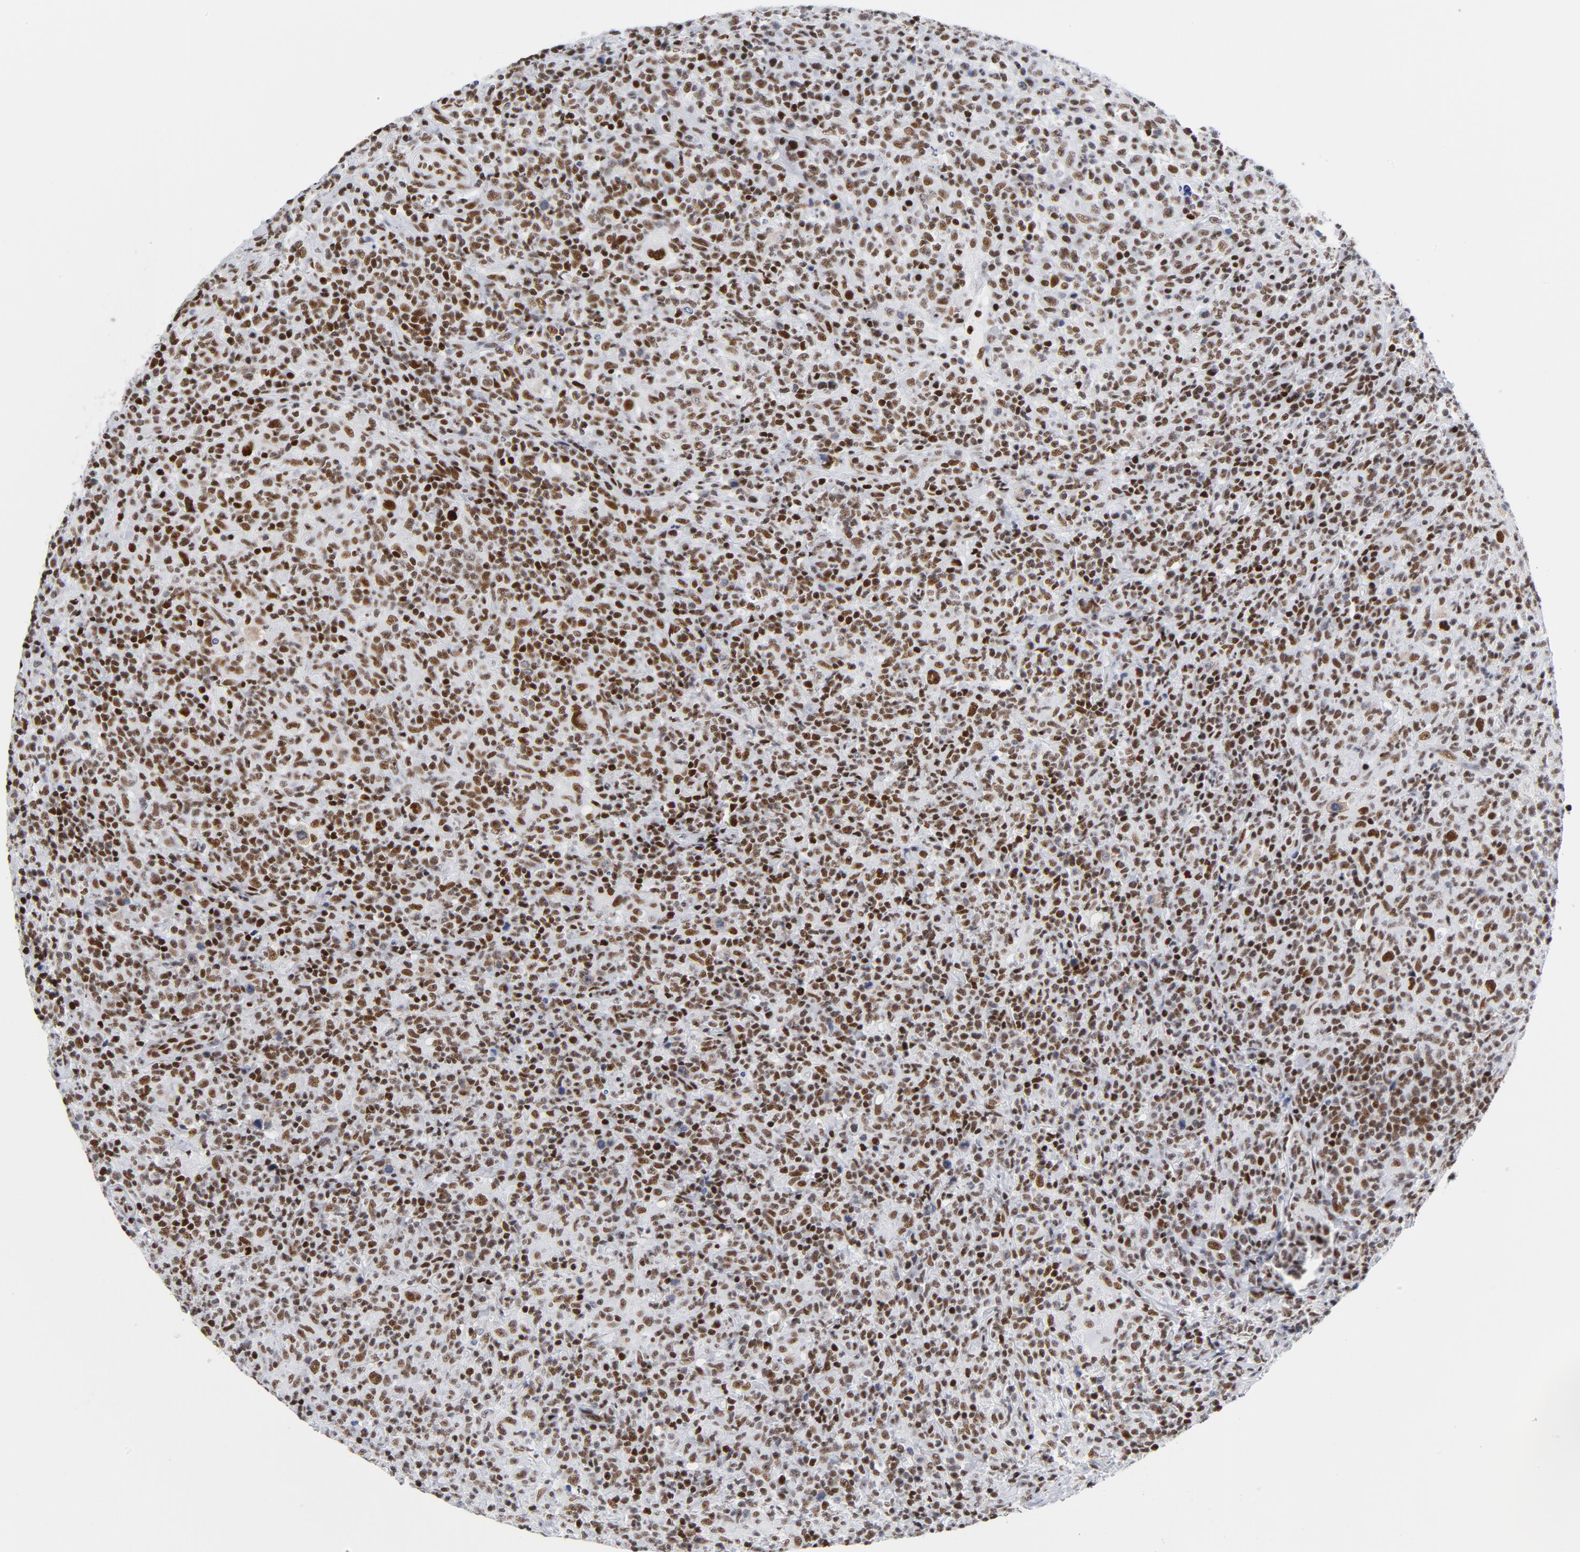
{"staining": {"intensity": "strong", "quantity": ">75%", "location": "nuclear"}, "tissue": "lymphoma", "cell_type": "Tumor cells", "image_type": "cancer", "snomed": [{"axis": "morphology", "description": "Hodgkin's disease, NOS"}, {"axis": "topography", "description": "Lymph node"}], "caption": "Immunohistochemistry of human lymphoma displays high levels of strong nuclear expression in about >75% of tumor cells. The staining was performed using DAB (3,3'-diaminobenzidine), with brown indicating positive protein expression. Nuclei are stained blue with hematoxylin.", "gene": "XRCC5", "patient": {"sex": "male", "age": 65}}